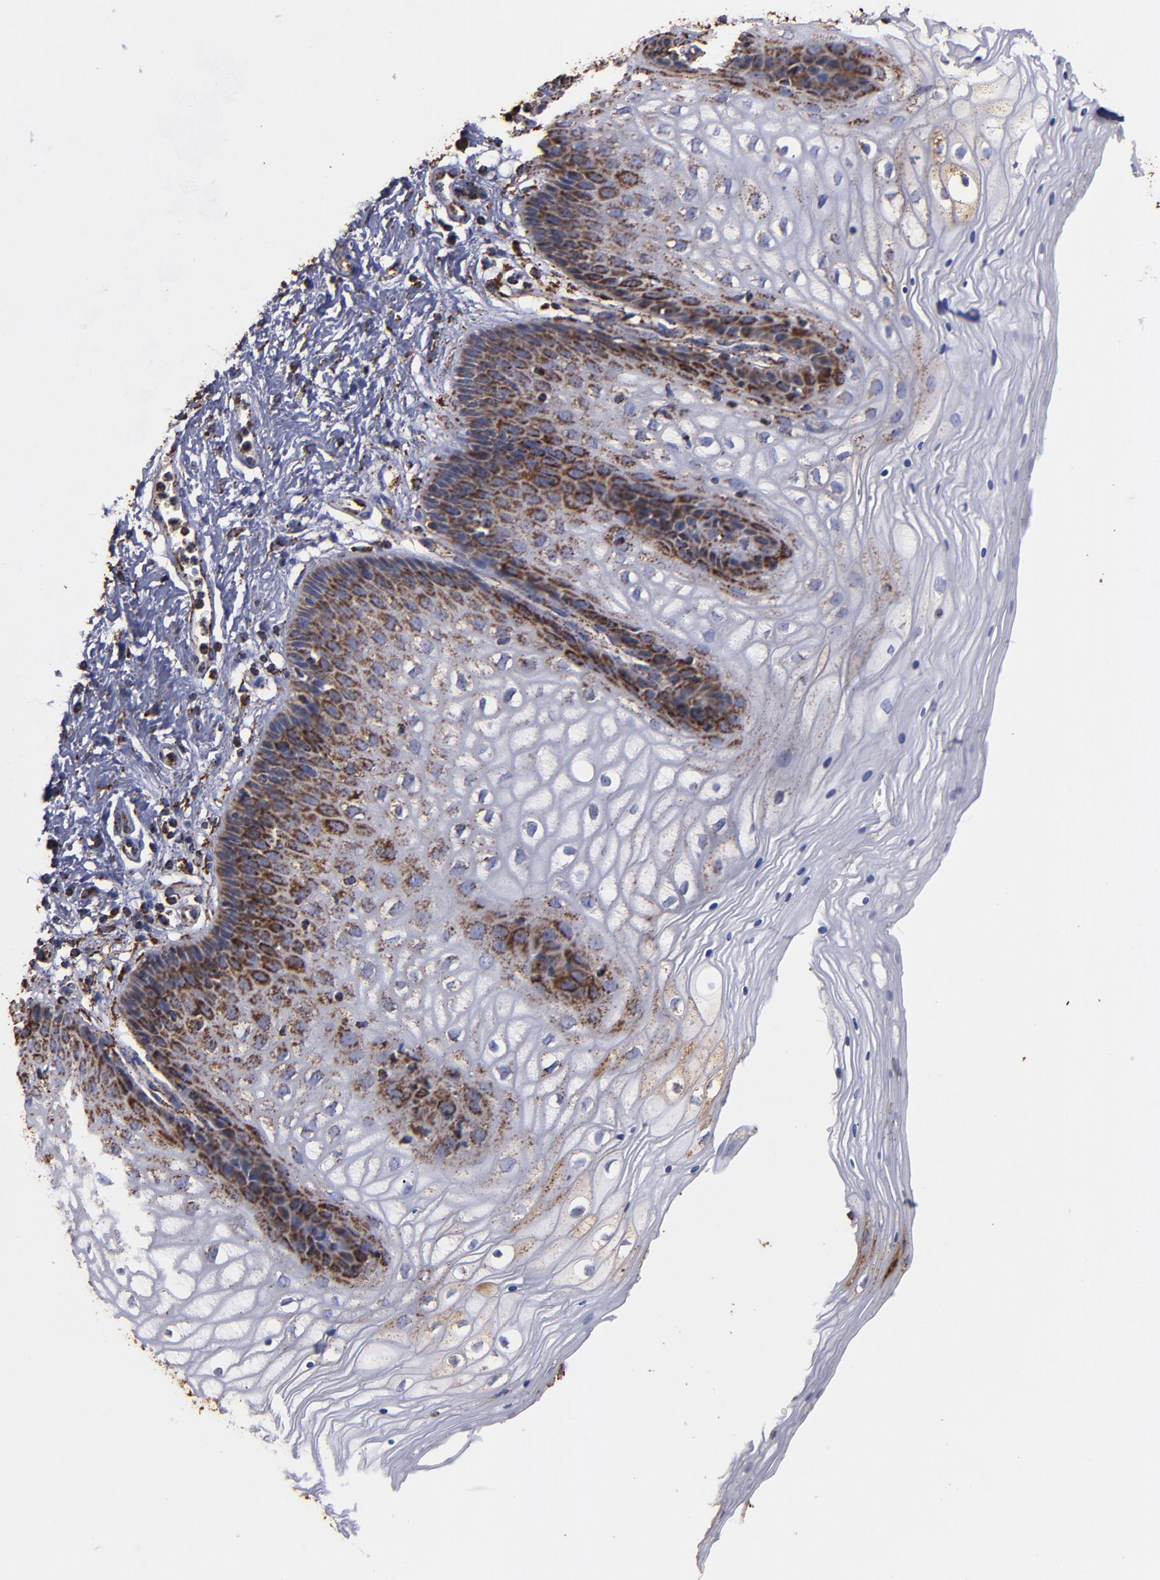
{"staining": {"intensity": "strong", "quantity": "25%-75%", "location": "cytoplasmic/membranous"}, "tissue": "vagina", "cell_type": "Squamous epithelial cells", "image_type": "normal", "snomed": [{"axis": "morphology", "description": "Normal tissue, NOS"}, {"axis": "topography", "description": "Vagina"}], "caption": "A histopathology image showing strong cytoplasmic/membranous positivity in approximately 25%-75% of squamous epithelial cells in benign vagina, as visualized by brown immunohistochemical staining.", "gene": "SOD2", "patient": {"sex": "female", "age": 34}}